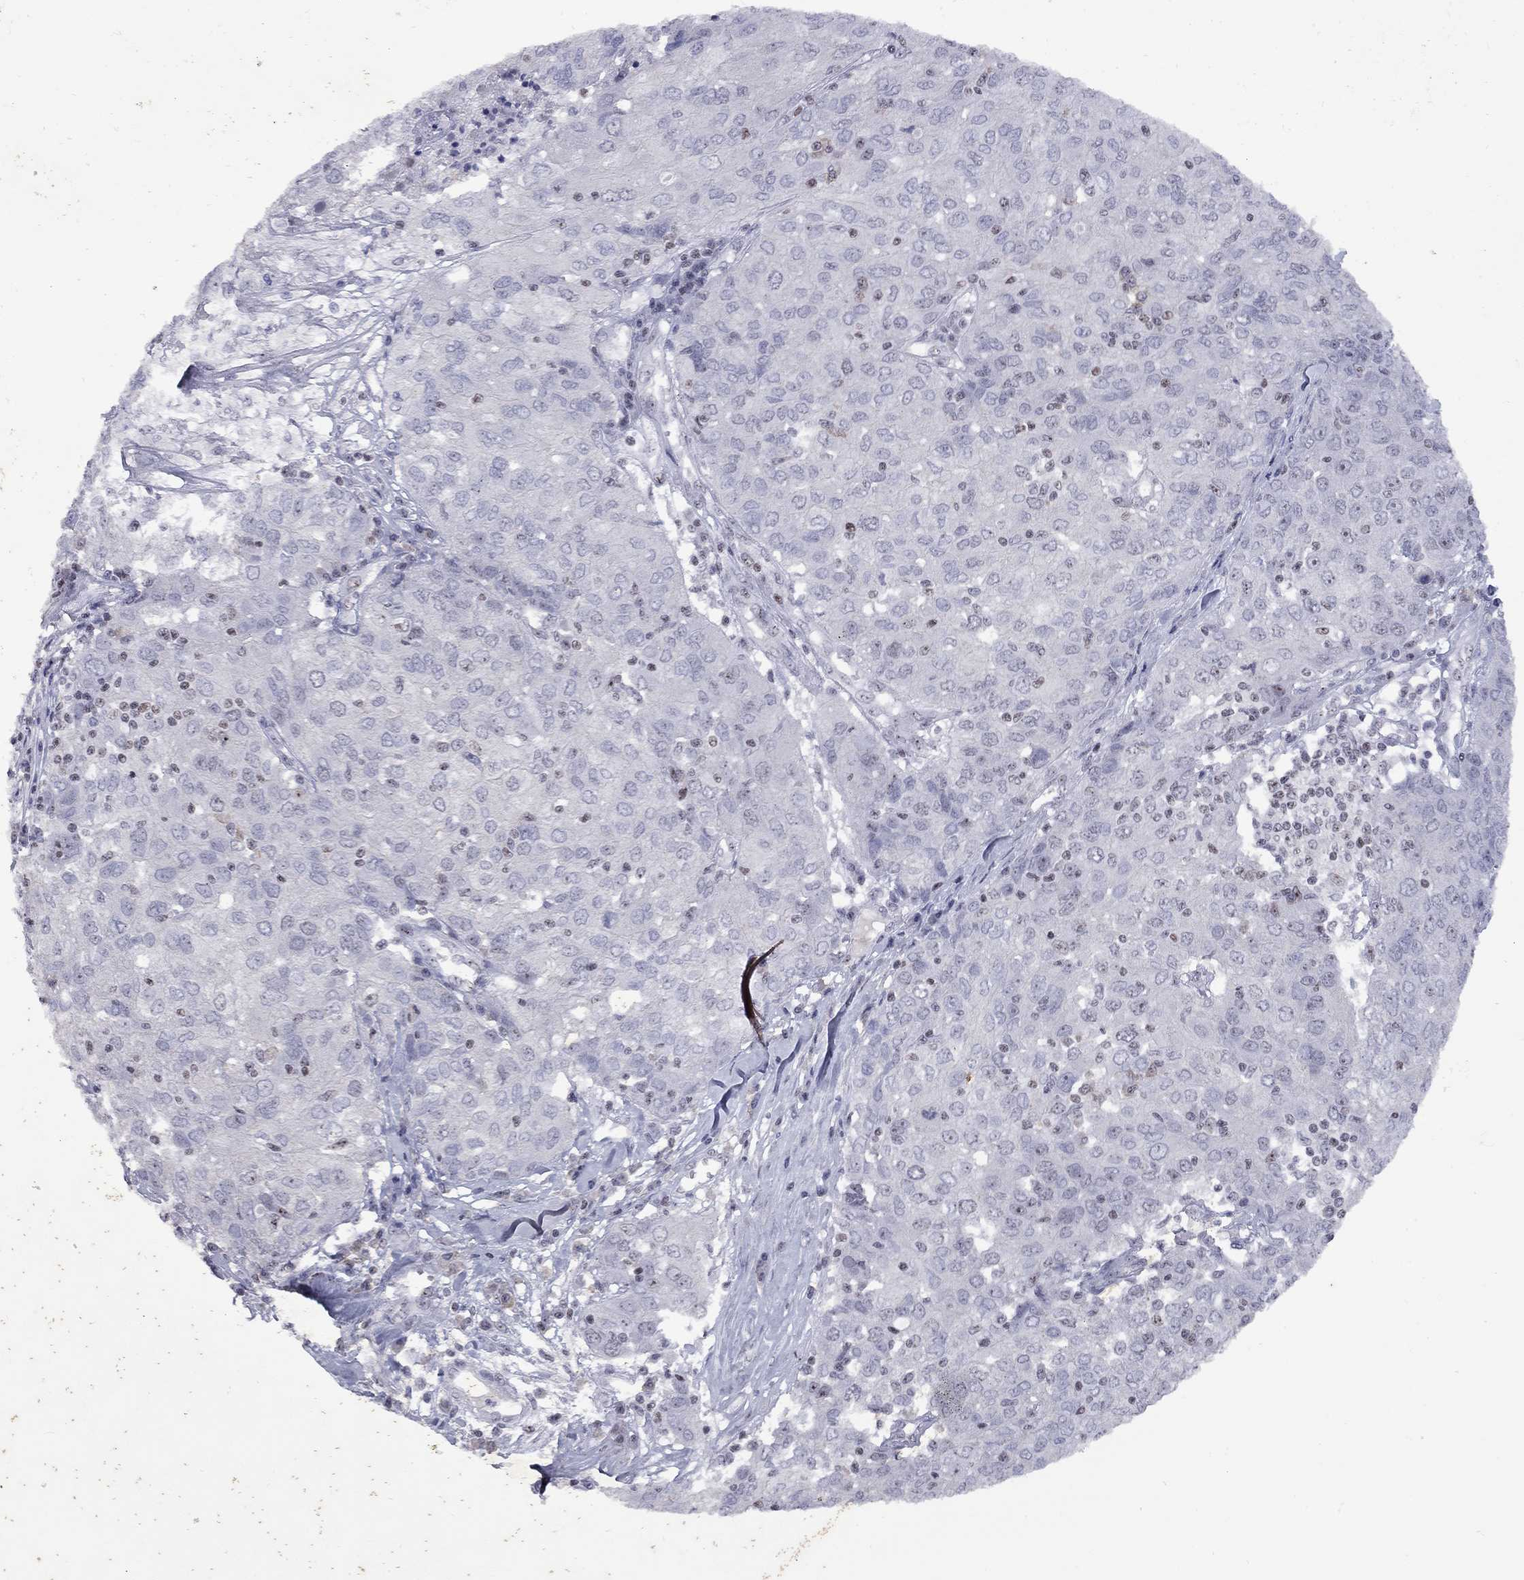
{"staining": {"intensity": "negative", "quantity": "none", "location": "none"}, "tissue": "ovarian cancer", "cell_type": "Tumor cells", "image_type": "cancer", "snomed": [{"axis": "morphology", "description": "Carcinoma, endometroid"}, {"axis": "topography", "description": "Ovary"}], "caption": "IHC image of ovarian cancer stained for a protein (brown), which shows no positivity in tumor cells.", "gene": "SPOUT1", "patient": {"sex": "female", "age": 50}}